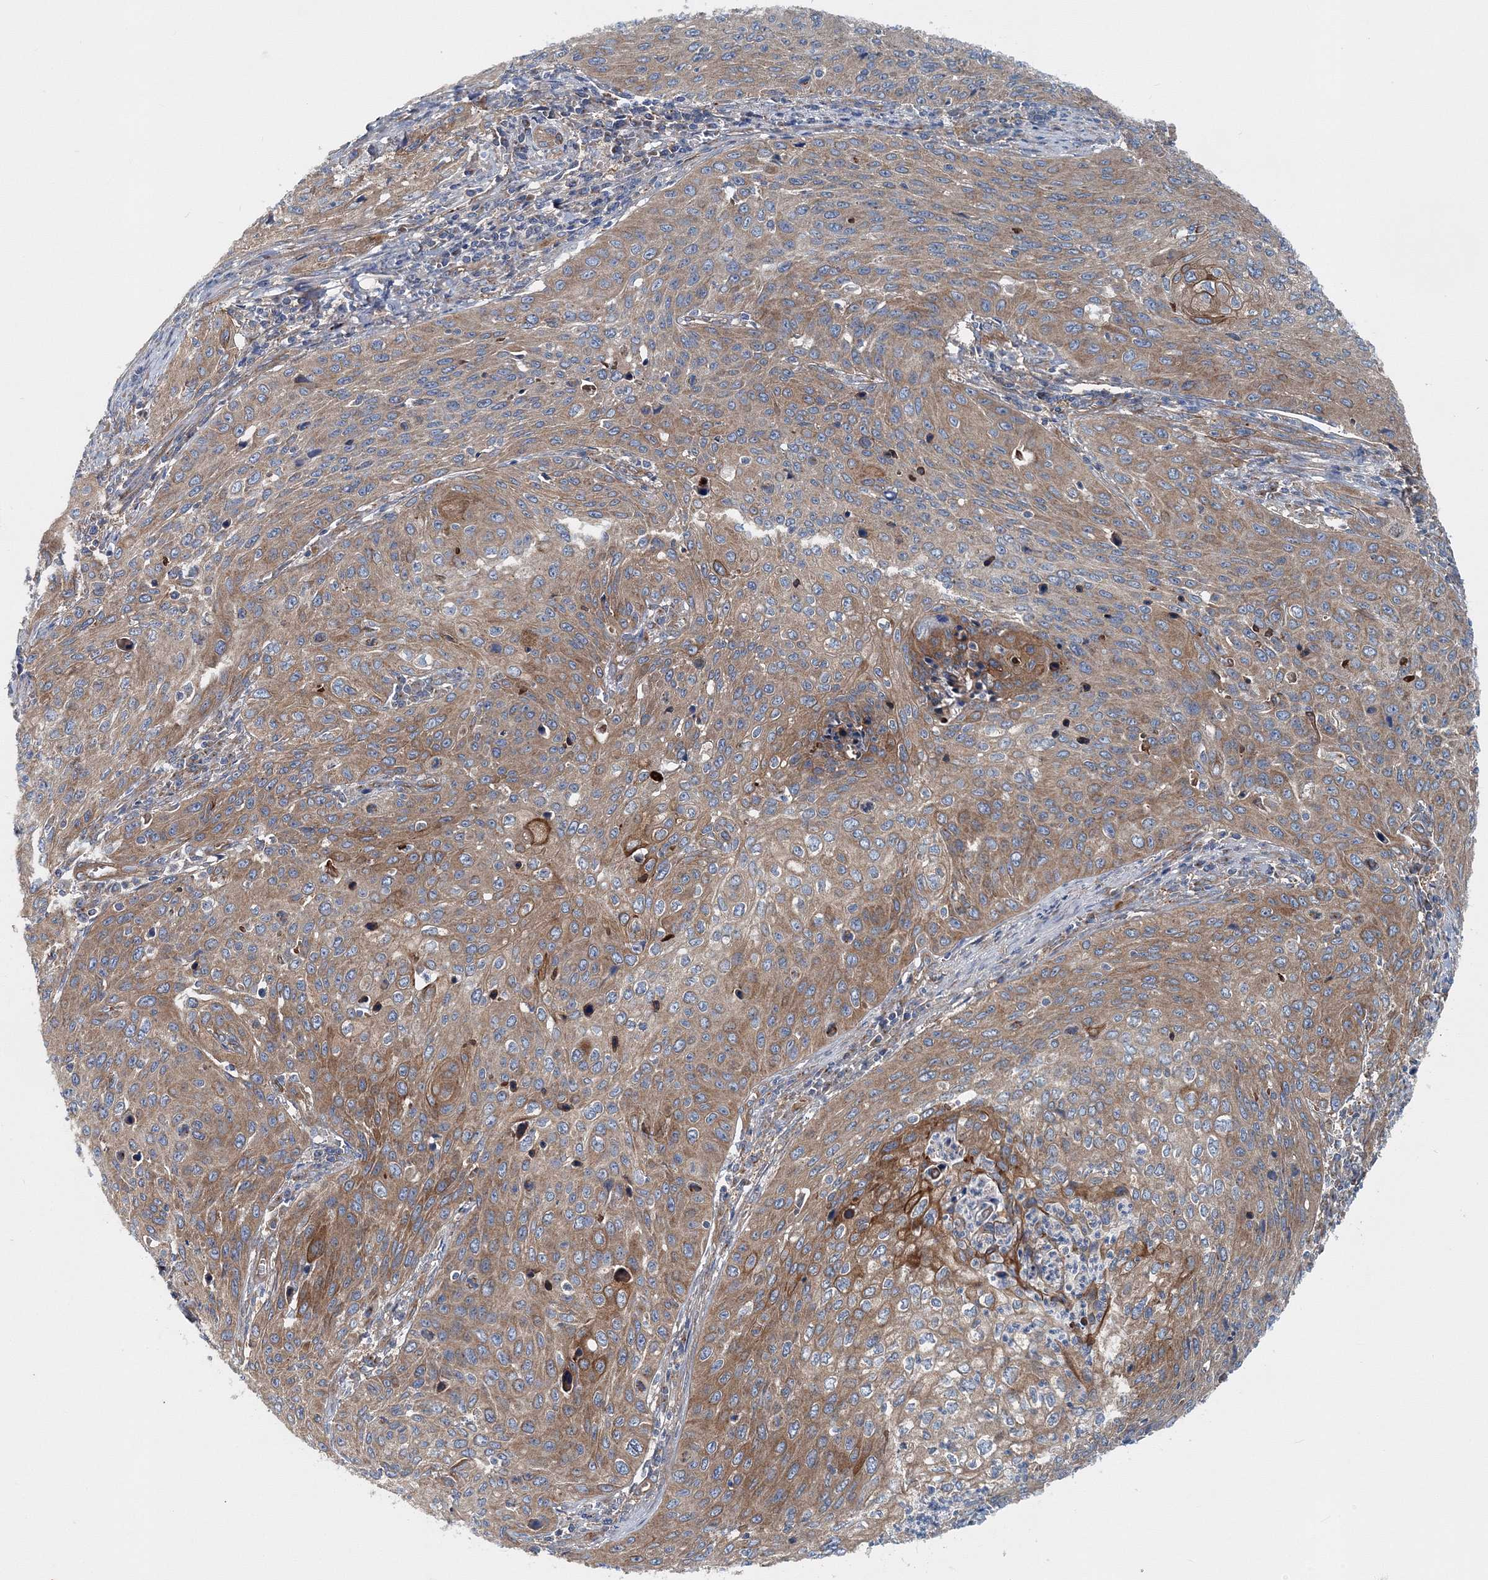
{"staining": {"intensity": "moderate", "quantity": ">75%", "location": "cytoplasmic/membranous"}, "tissue": "cervical cancer", "cell_type": "Tumor cells", "image_type": "cancer", "snomed": [{"axis": "morphology", "description": "Squamous cell carcinoma, NOS"}, {"axis": "topography", "description": "Cervix"}], "caption": "Immunohistochemistry image of human cervical cancer (squamous cell carcinoma) stained for a protein (brown), which exhibits medium levels of moderate cytoplasmic/membranous staining in approximately >75% of tumor cells.", "gene": "MPHOSPH9", "patient": {"sex": "female", "age": 32}}